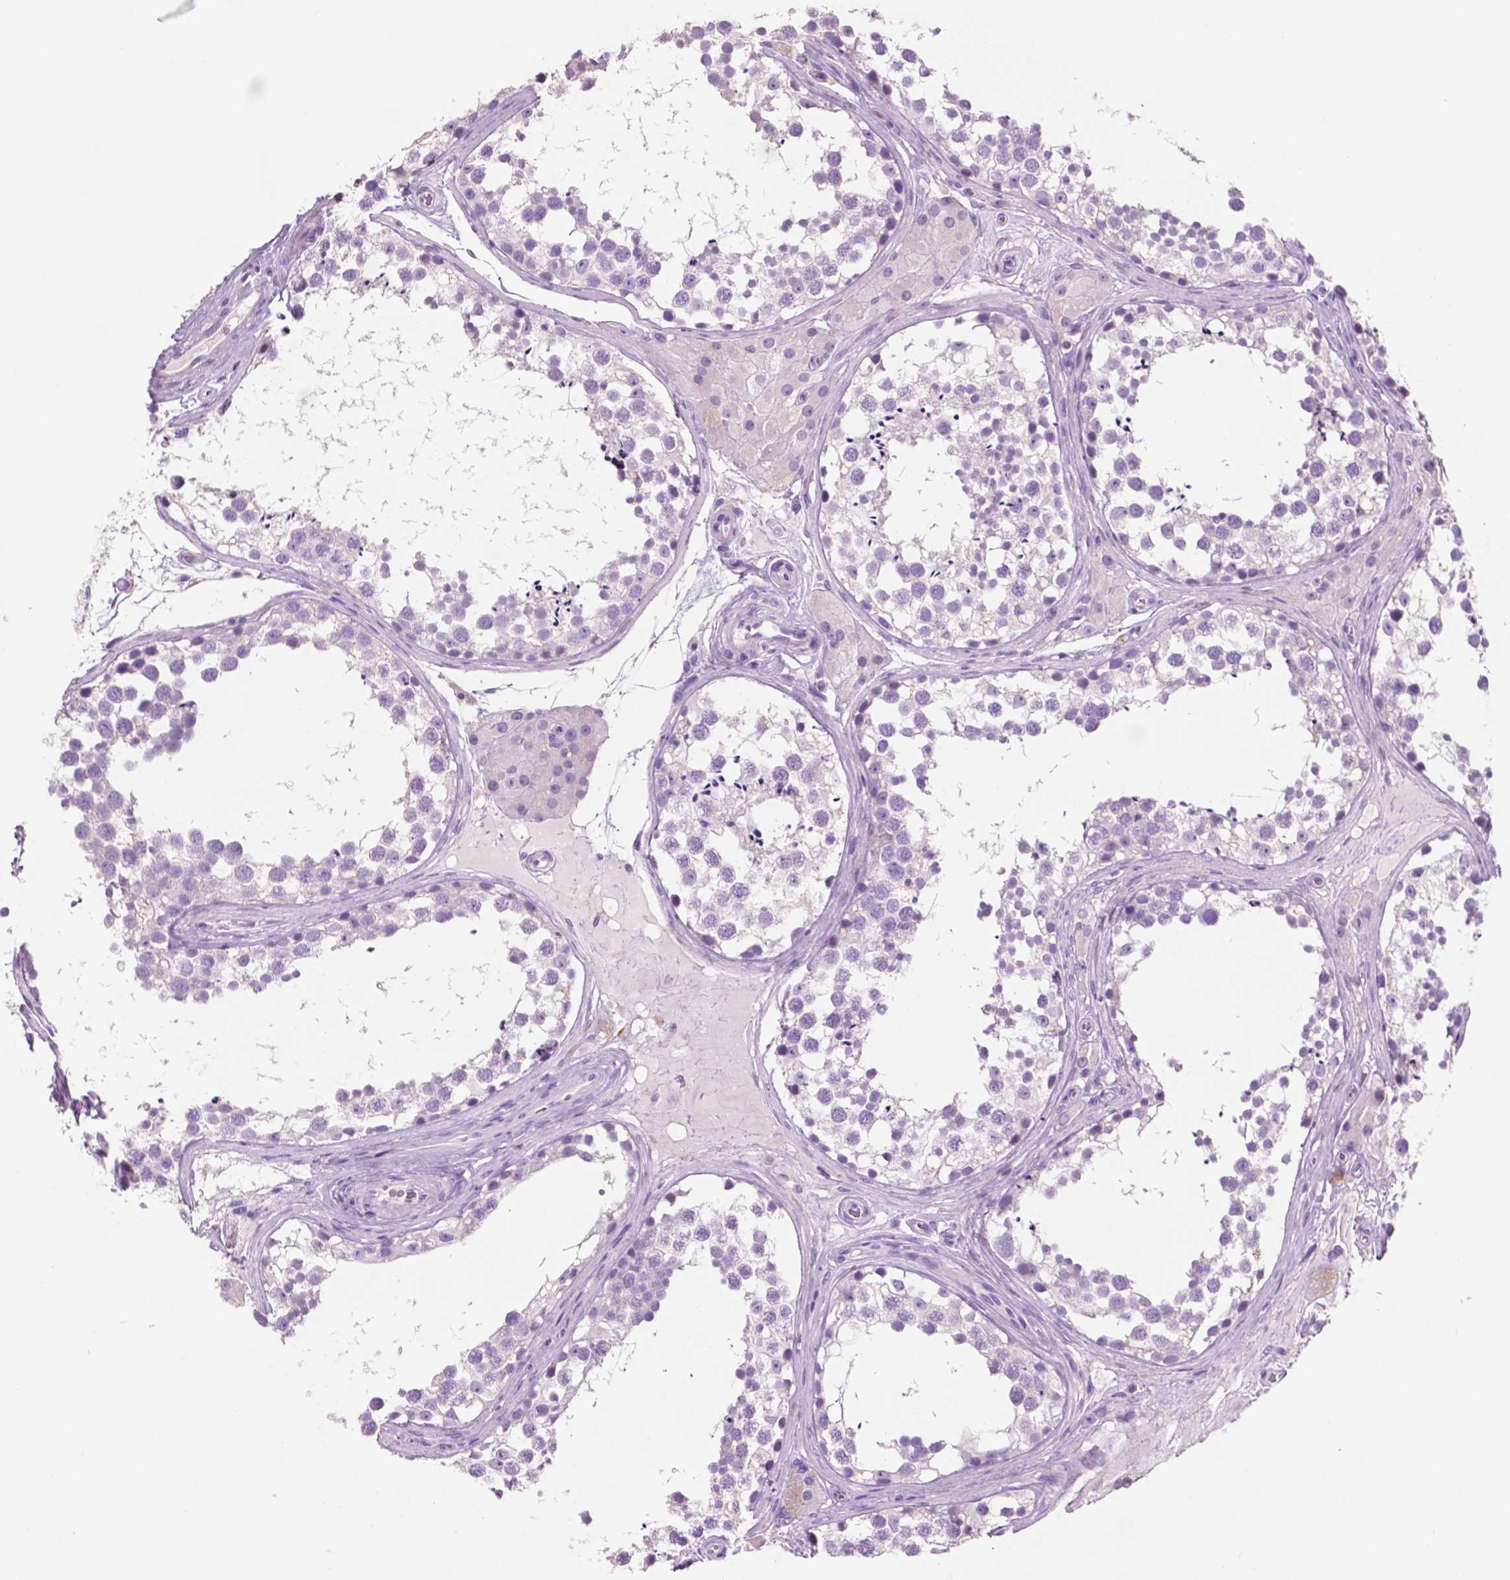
{"staining": {"intensity": "negative", "quantity": "none", "location": "none"}, "tissue": "testis", "cell_type": "Cells in seminiferous ducts", "image_type": "normal", "snomed": [{"axis": "morphology", "description": "Normal tissue, NOS"}, {"axis": "morphology", "description": "Seminoma, NOS"}, {"axis": "topography", "description": "Testis"}], "caption": "DAB immunohistochemical staining of normal human testis exhibits no significant expression in cells in seminiferous ducts.", "gene": "IDO1", "patient": {"sex": "male", "age": 65}}